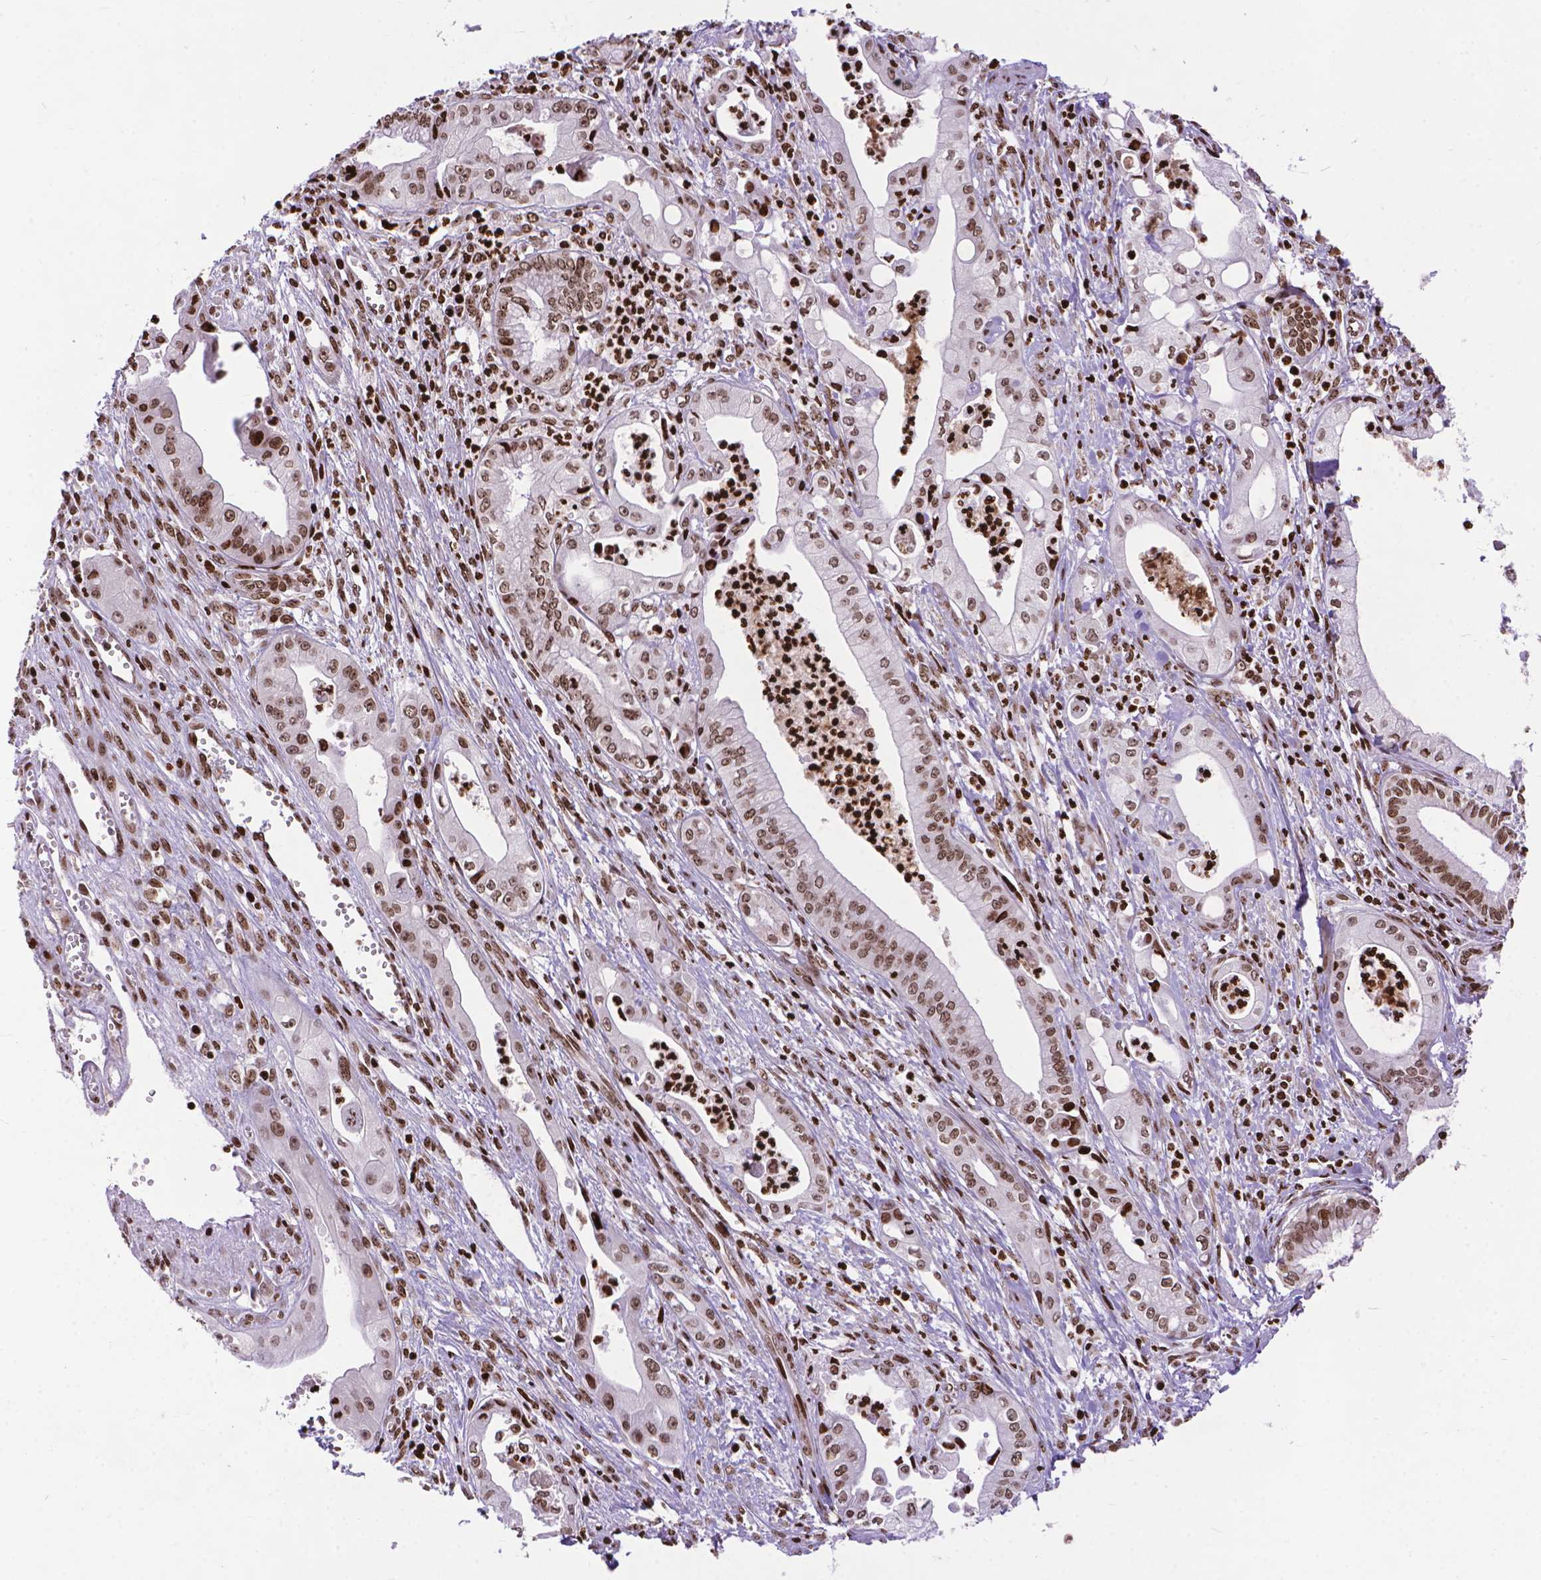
{"staining": {"intensity": "moderate", "quantity": ">75%", "location": "nuclear"}, "tissue": "pancreatic cancer", "cell_type": "Tumor cells", "image_type": "cancer", "snomed": [{"axis": "morphology", "description": "Adenocarcinoma, NOS"}, {"axis": "topography", "description": "Pancreas"}], "caption": "Immunohistochemical staining of pancreatic adenocarcinoma exhibits moderate nuclear protein positivity in about >75% of tumor cells.", "gene": "AMER1", "patient": {"sex": "female", "age": 65}}